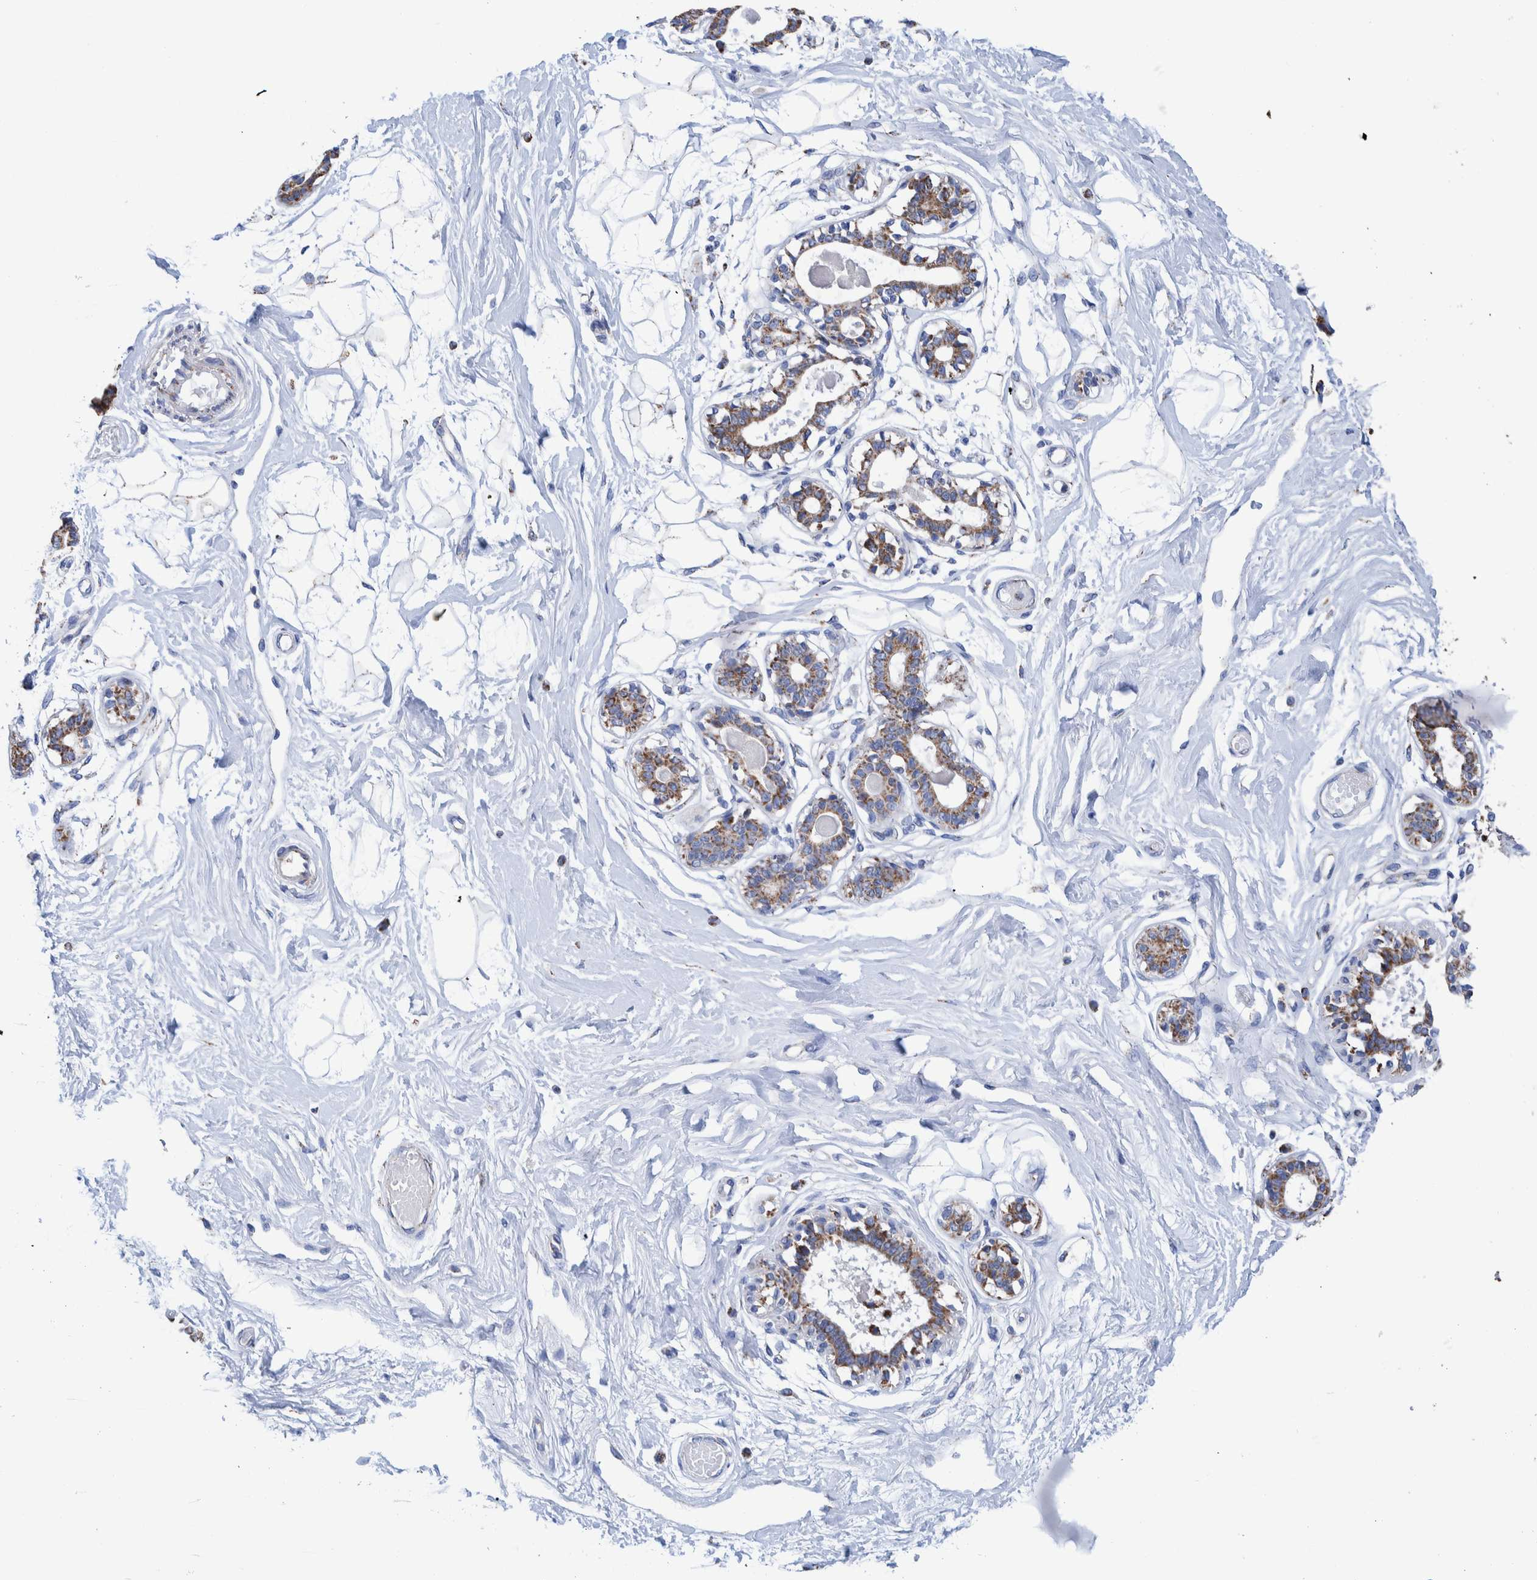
{"staining": {"intensity": "negative", "quantity": "none", "location": "none"}, "tissue": "breast", "cell_type": "Adipocytes", "image_type": "normal", "snomed": [{"axis": "morphology", "description": "Normal tissue, NOS"}, {"axis": "topography", "description": "Breast"}], "caption": "Immunohistochemistry histopathology image of normal breast: human breast stained with DAB displays no significant protein expression in adipocytes.", "gene": "DECR1", "patient": {"sex": "female", "age": 45}}